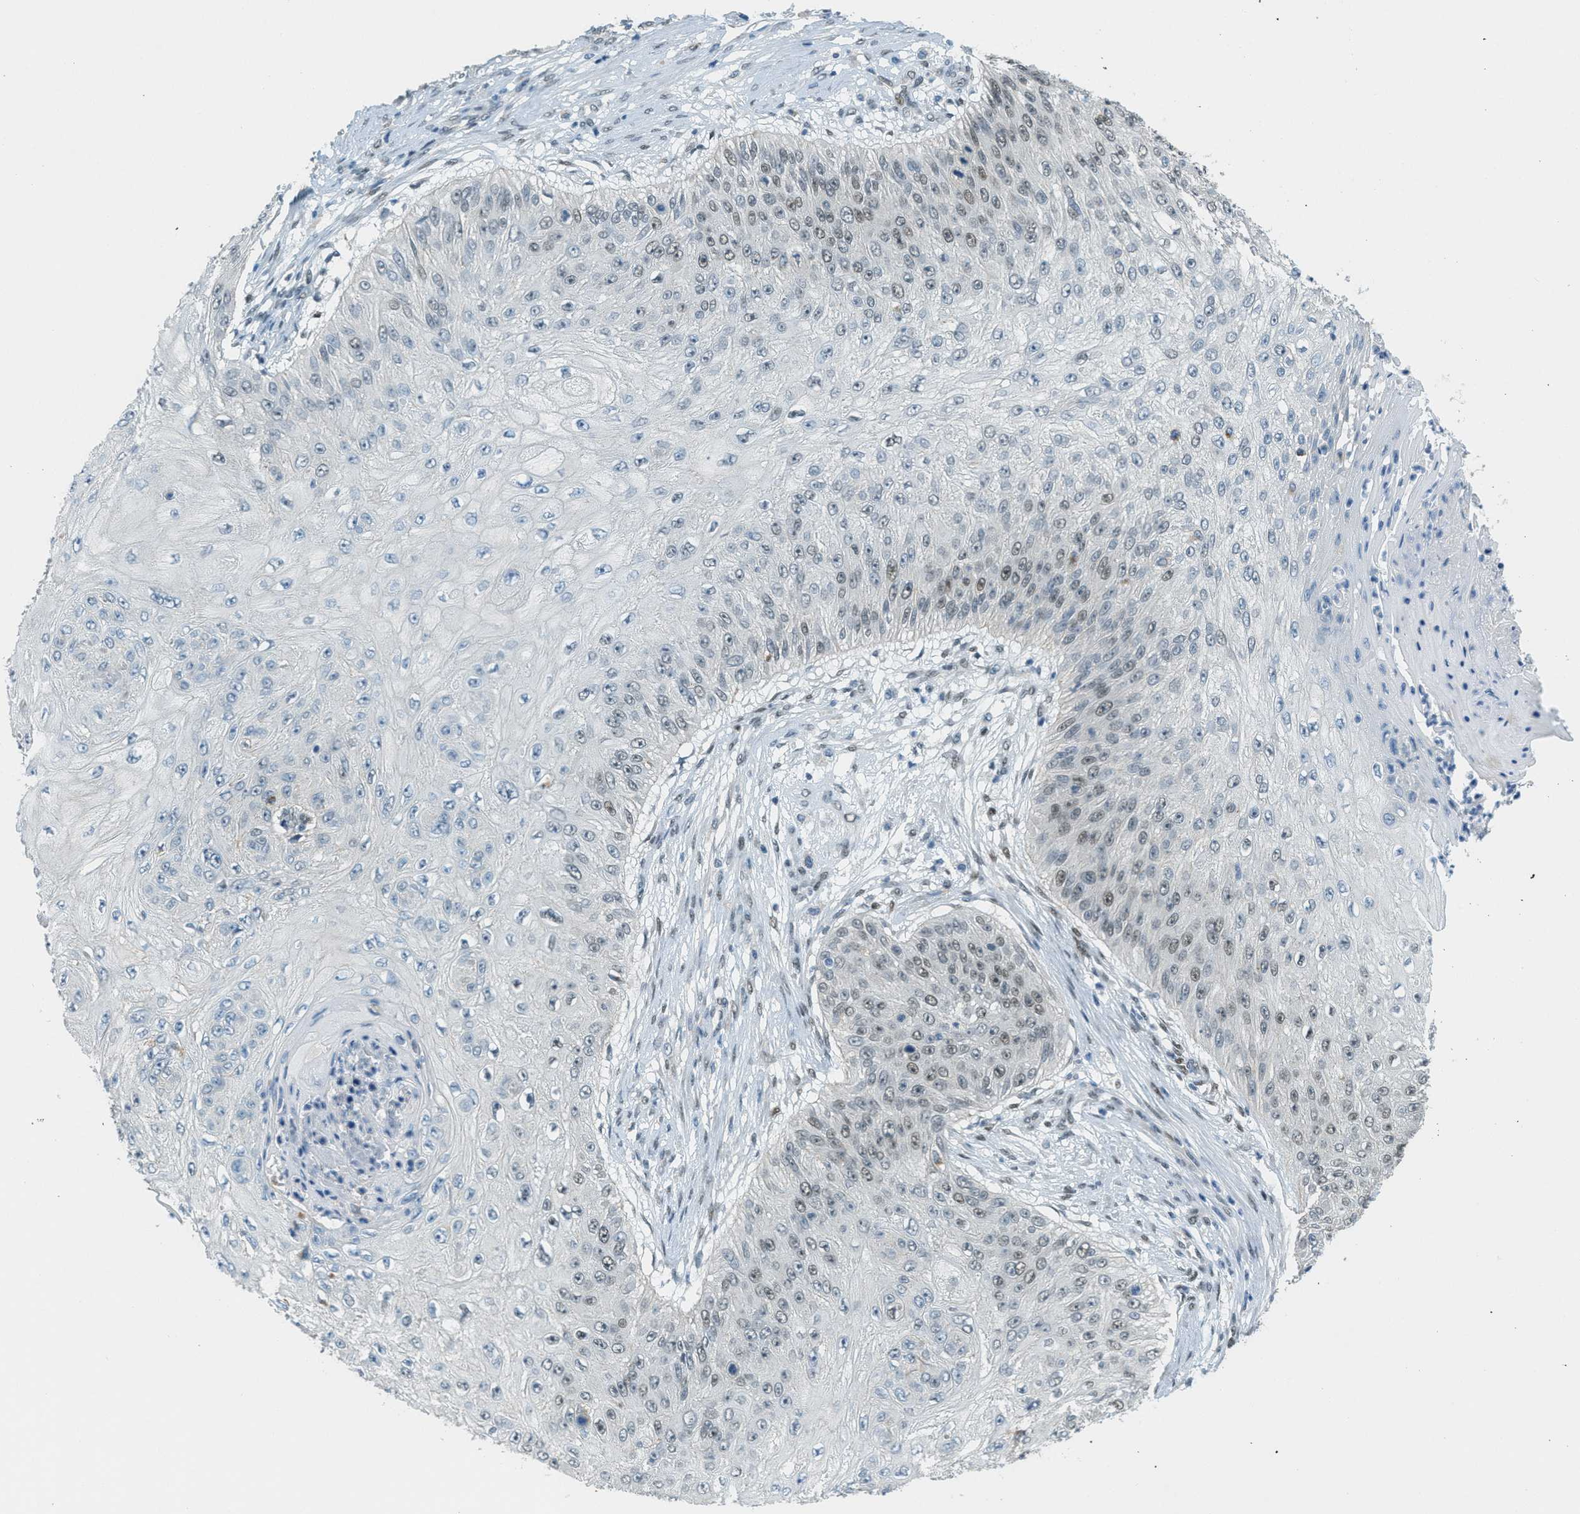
{"staining": {"intensity": "weak", "quantity": ">75%", "location": "nuclear"}, "tissue": "skin cancer", "cell_type": "Tumor cells", "image_type": "cancer", "snomed": [{"axis": "morphology", "description": "Squamous cell carcinoma, NOS"}, {"axis": "topography", "description": "Skin"}], "caption": "This micrograph displays IHC staining of squamous cell carcinoma (skin), with low weak nuclear positivity in approximately >75% of tumor cells.", "gene": "TCF3", "patient": {"sex": "female", "age": 80}}